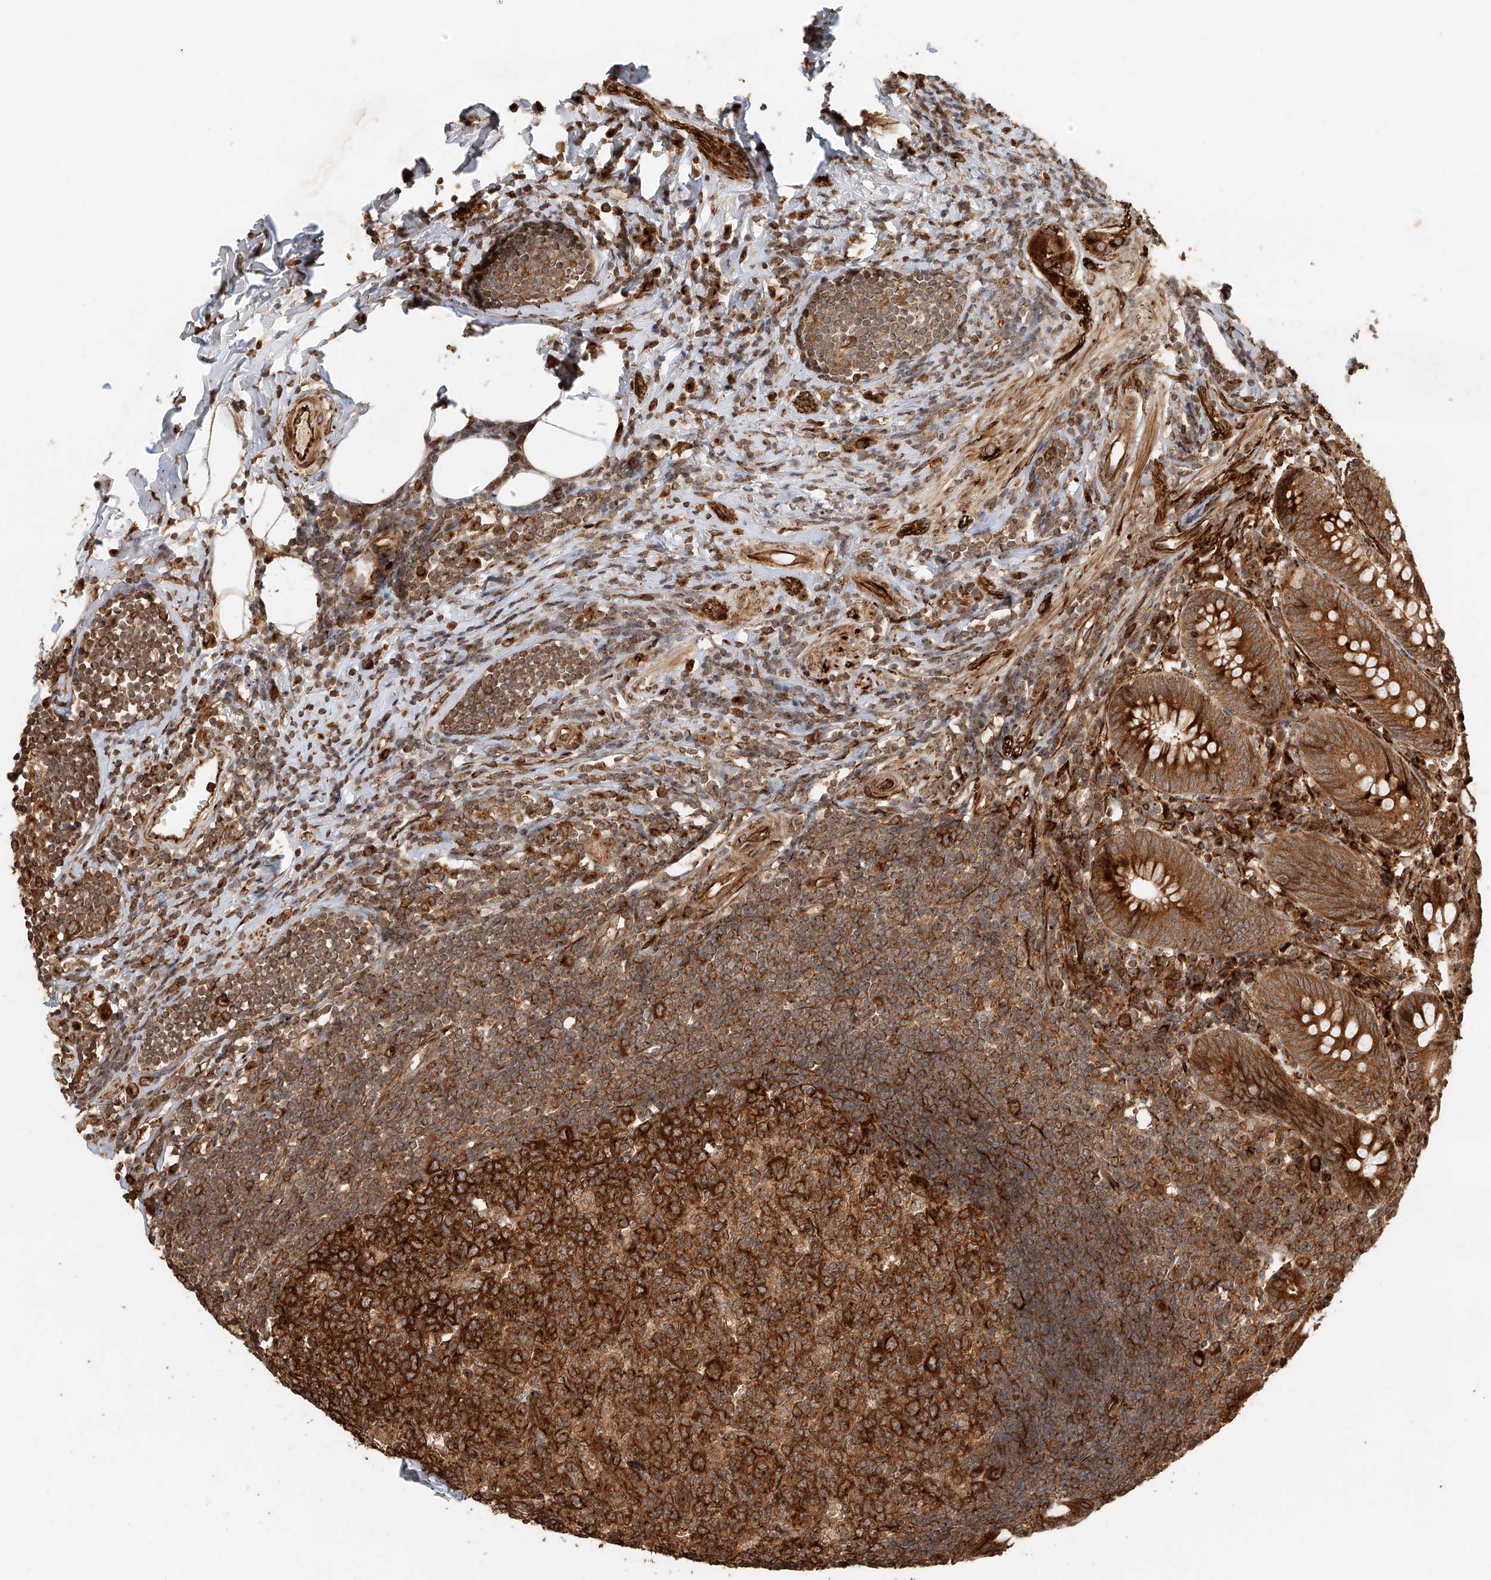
{"staining": {"intensity": "strong", "quantity": ">75%", "location": "cytoplasmic/membranous"}, "tissue": "appendix", "cell_type": "Glandular cells", "image_type": "normal", "snomed": [{"axis": "morphology", "description": "Normal tissue, NOS"}, {"axis": "topography", "description": "Appendix"}], "caption": "A photomicrograph of appendix stained for a protein shows strong cytoplasmic/membranous brown staining in glandular cells.", "gene": "NAP1L1", "patient": {"sex": "female", "age": 54}}